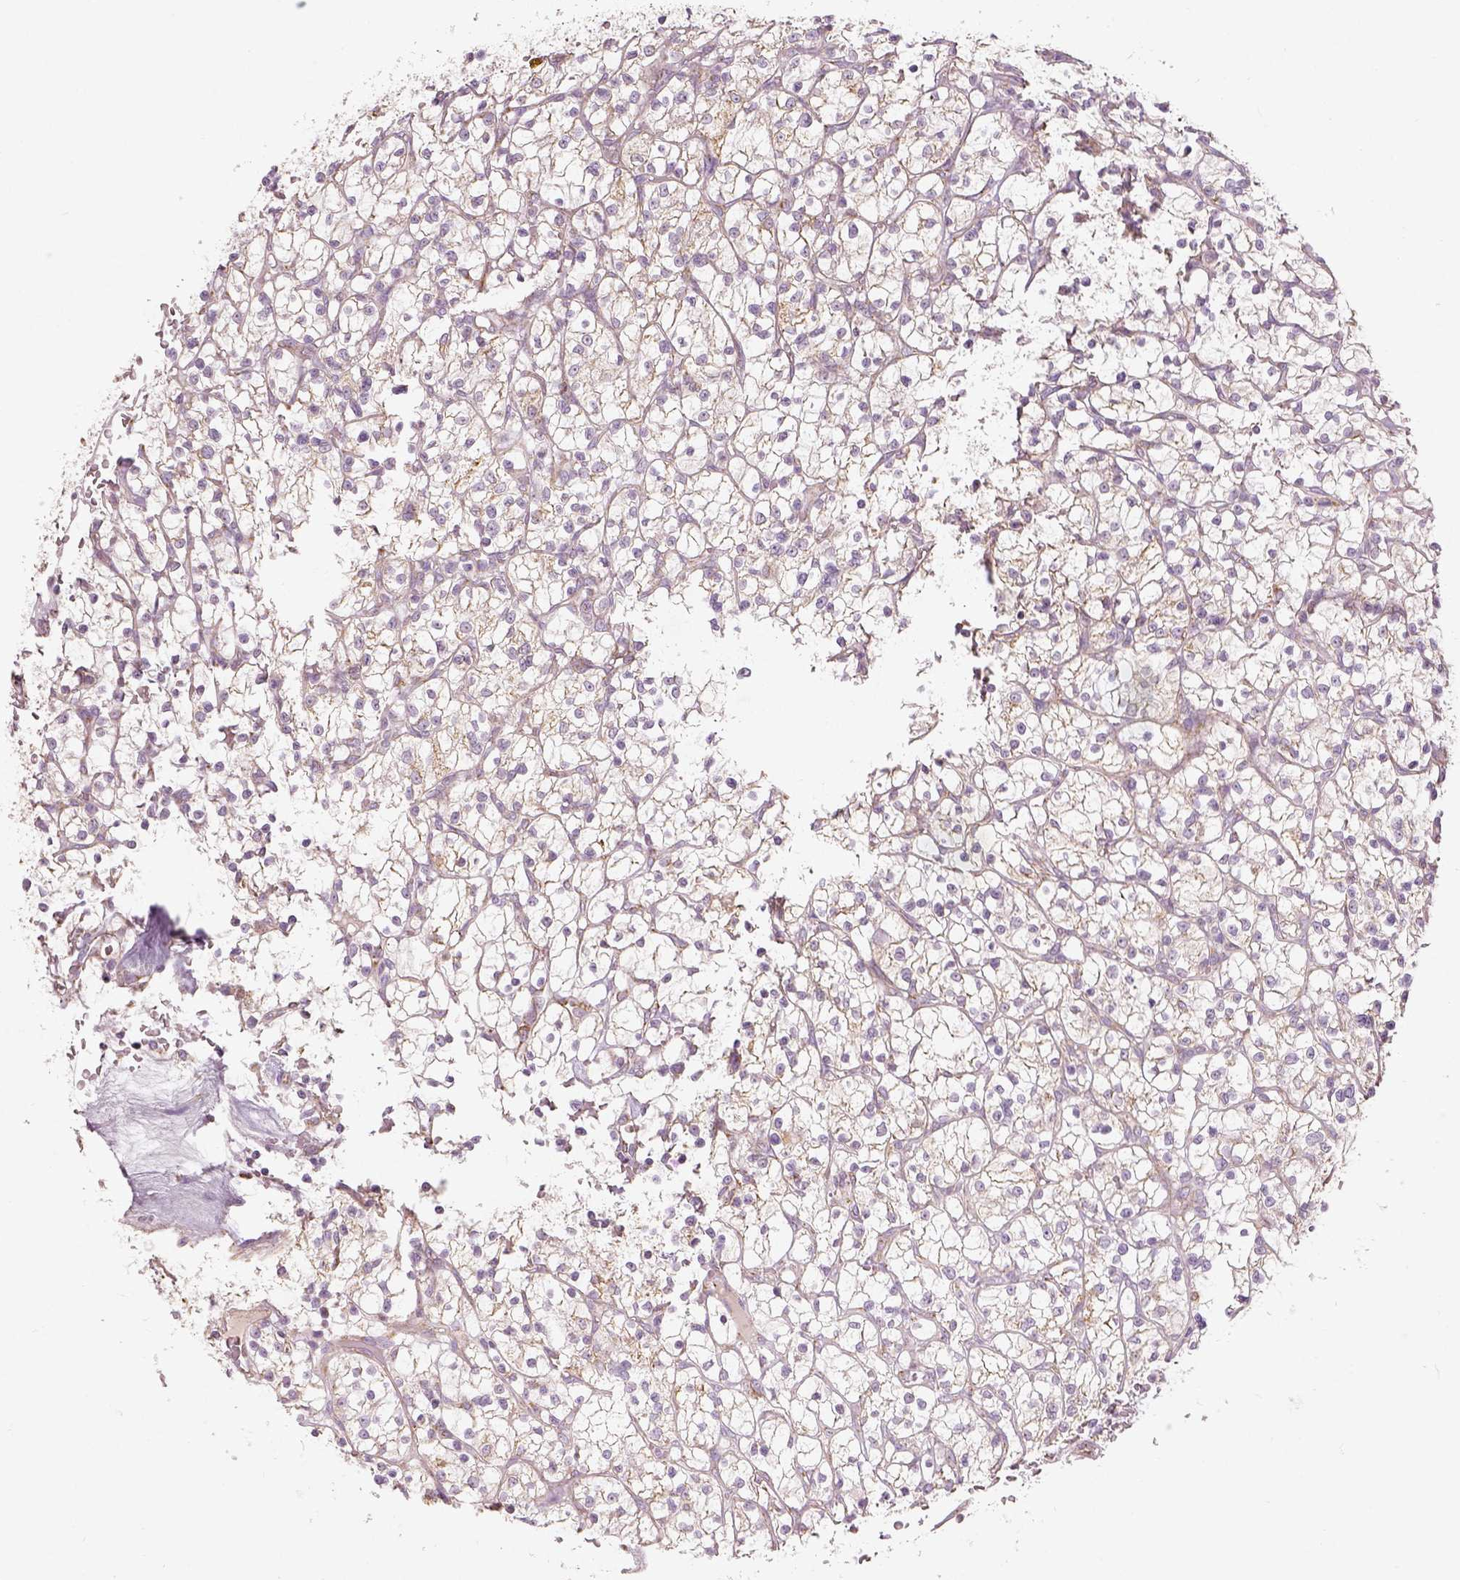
{"staining": {"intensity": "weak", "quantity": ">75%", "location": "cytoplasmic/membranous"}, "tissue": "renal cancer", "cell_type": "Tumor cells", "image_type": "cancer", "snomed": [{"axis": "morphology", "description": "Adenocarcinoma, NOS"}, {"axis": "topography", "description": "Kidney"}], "caption": "A low amount of weak cytoplasmic/membranous positivity is present in approximately >75% of tumor cells in renal adenocarcinoma tissue.", "gene": "PGAM5", "patient": {"sex": "female", "age": 64}}